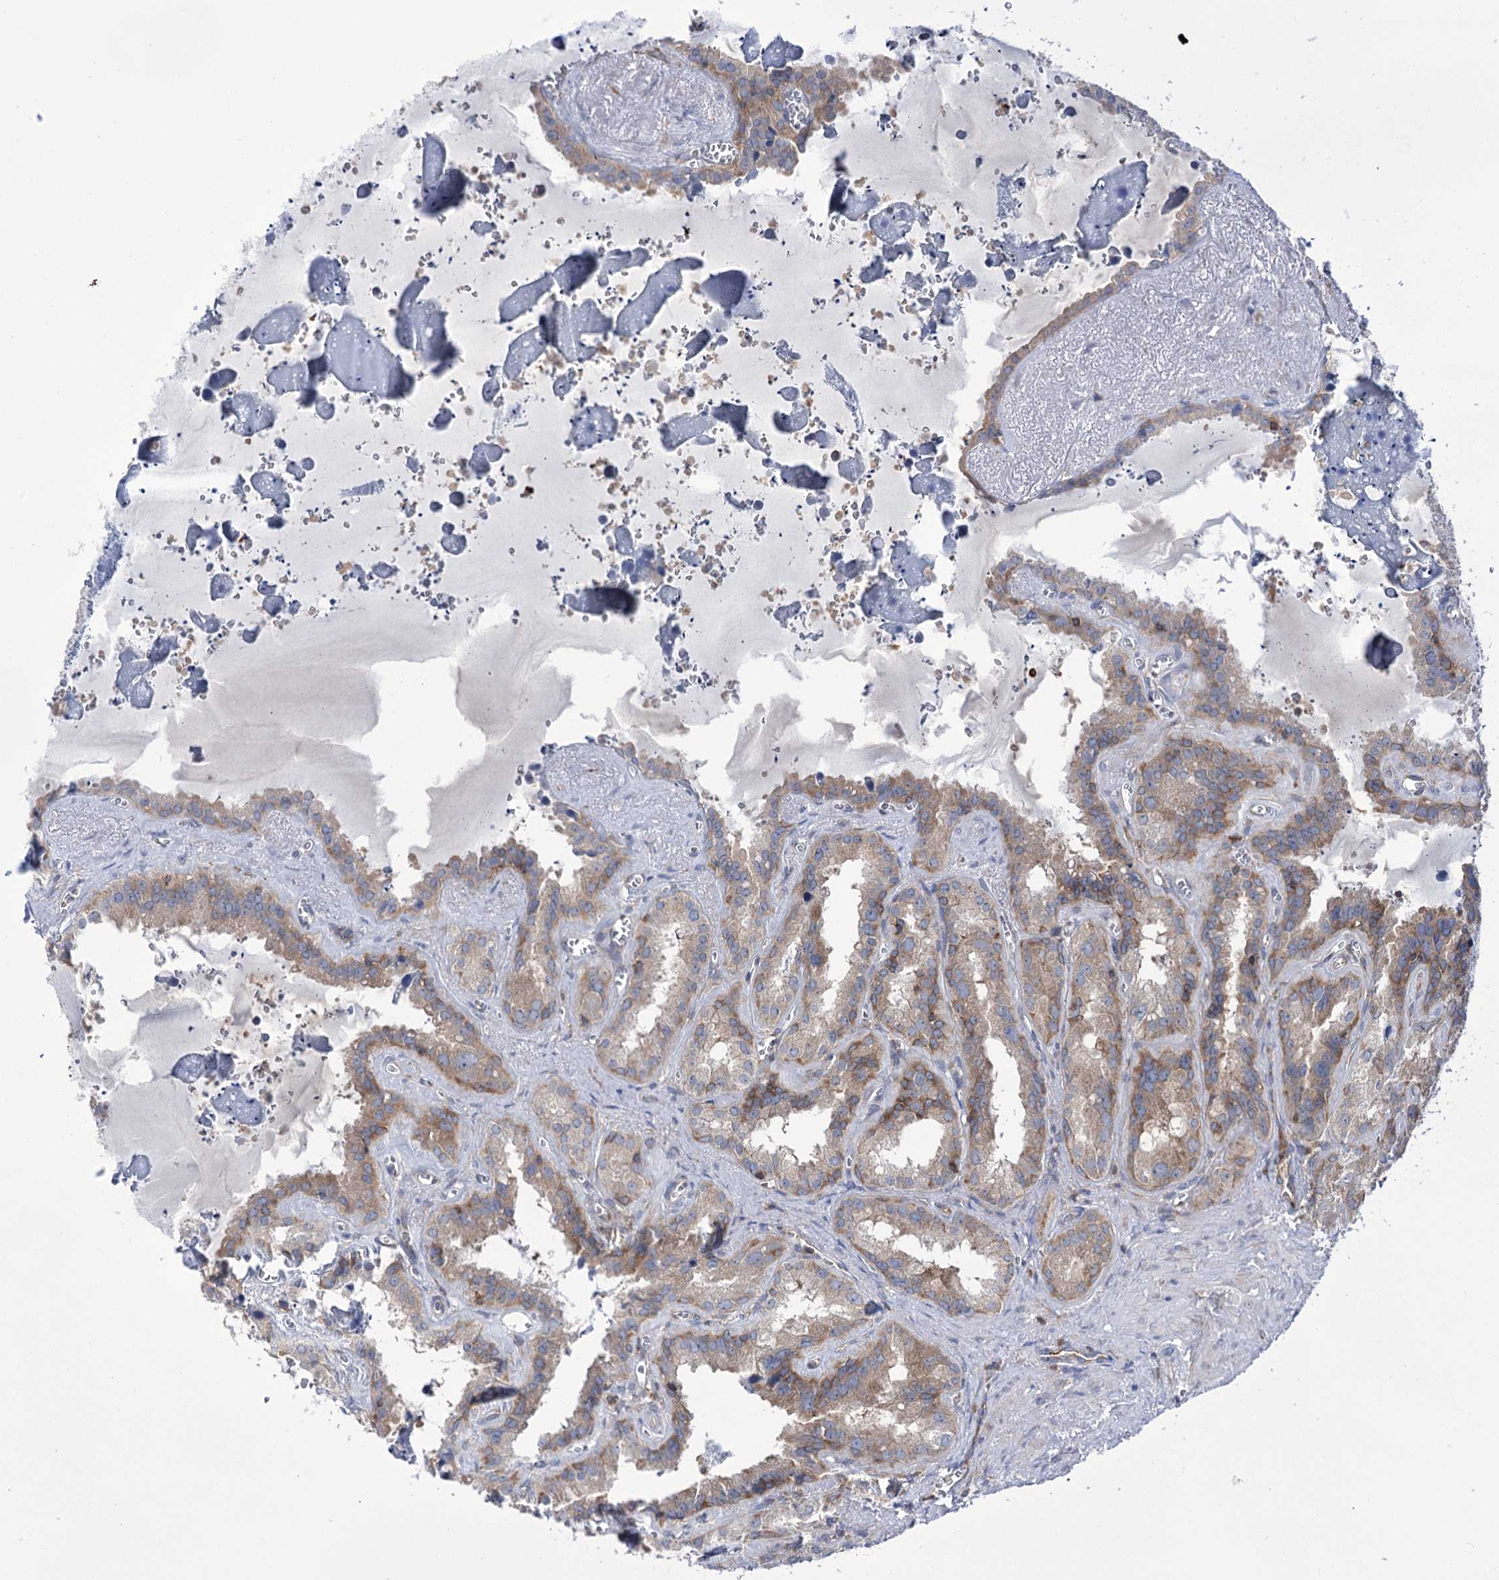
{"staining": {"intensity": "moderate", "quantity": ">75%", "location": "cytoplasmic/membranous"}, "tissue": "seminal vesicle", "cell_type": "Glandular cells", "image_type": "normal", "snomed": [{"axis": "morphology", "description": "Normal tissue, NOS"}, {"axis": "topography", "description": "Prostate"}, {"axis": "topography", "description": "Seminal veicle"}], "caption": "Seminal vesicle stained for a protein reveals moderate cytoplasmic/membranous positivity in glandular cells. Immunohistochemistry (ihc) stains the protein in brown and the nuclei are stained blue.", "gene": "ZNF622", "patient": {"sex": "male", "age": 59}}